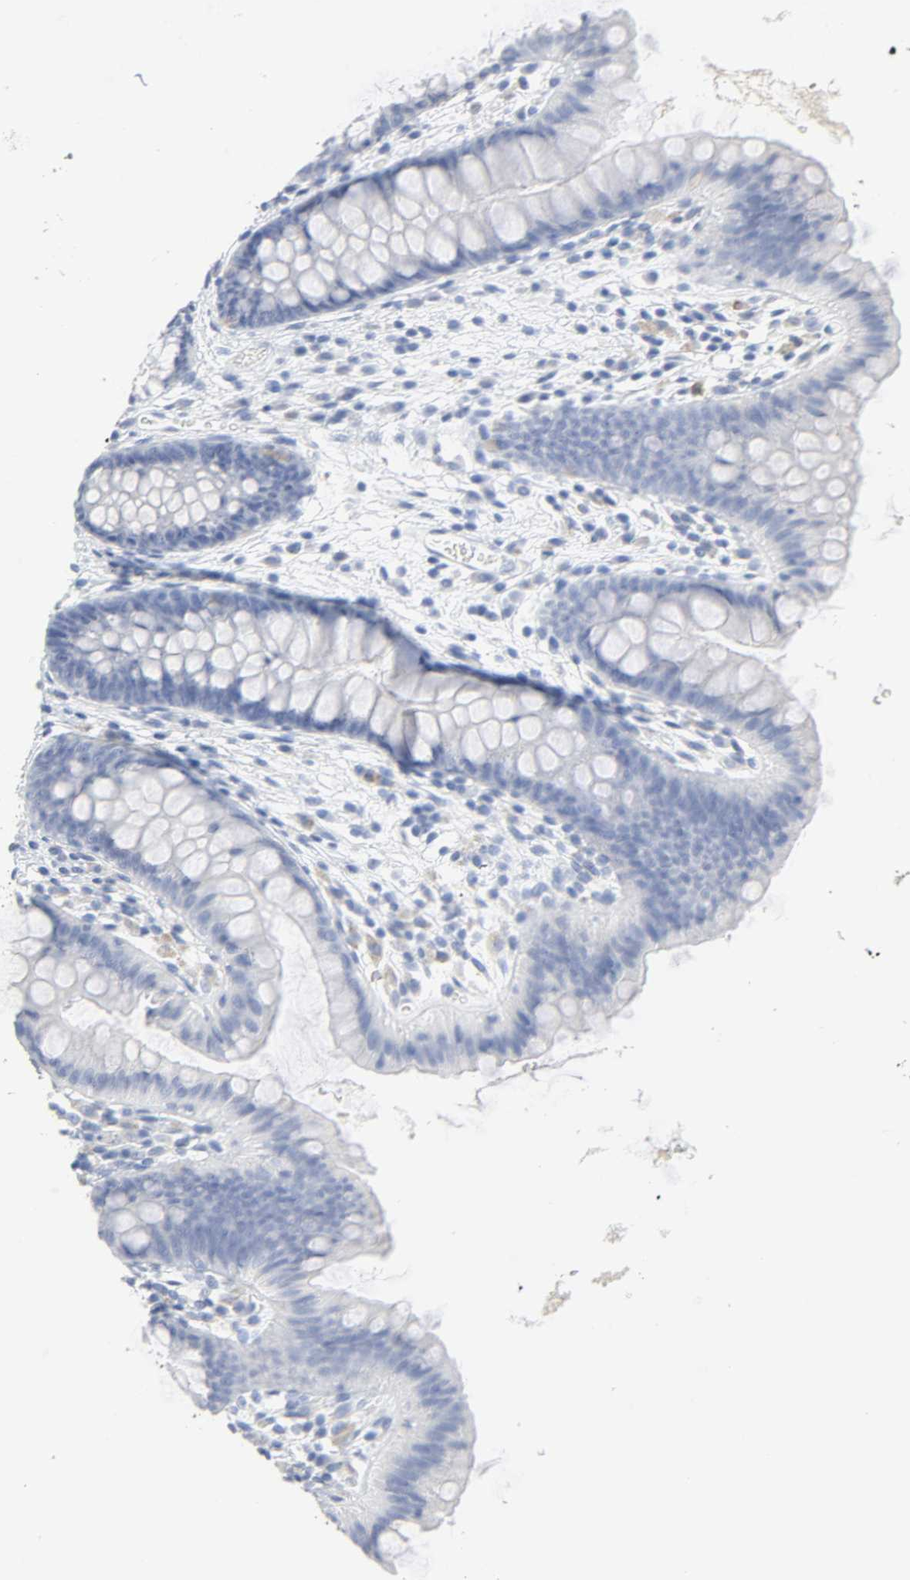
{"staining": {"intensity": "negative", "quantity": "none", "location": "none"}, "tissue": "colon", "cell_type": "Endothelial cells", "image_type": "normal", "snomed": [{"axis": "morphology", "description": "Normal tissue, NOS"}, {"axis": "topography", "description": "Smooth muscle"}, {"axis": "topography", "description": "Colon"}], "caption": "IHC of normal human colon shows no expression in endothelial cells.", "gene": "ACP3", "patient": {"sex": "male", "age": 67}}